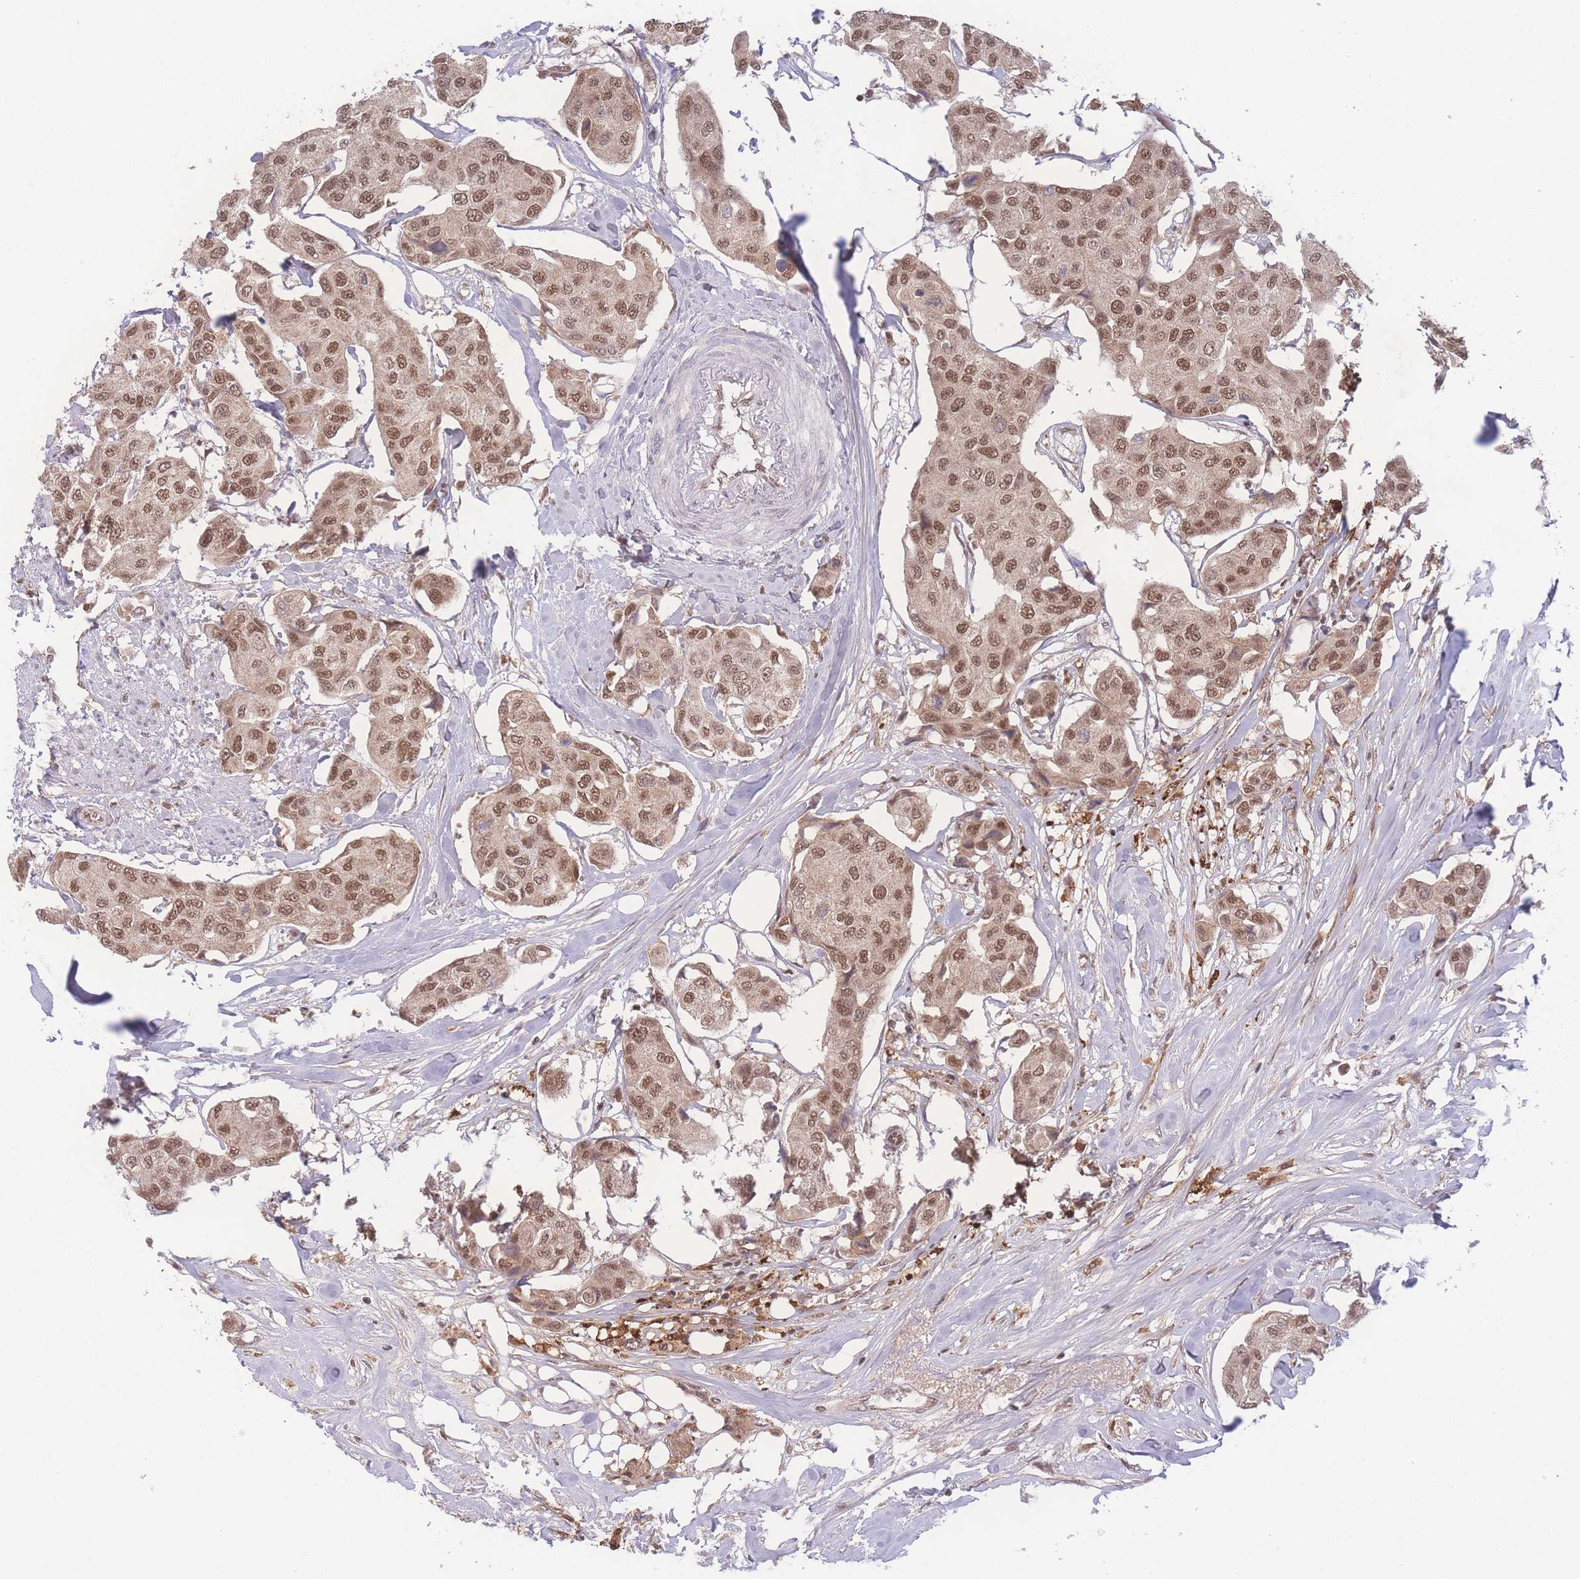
{"staining": {"intensity": "moderate", "quantity": ">75%", "location": "nuclear"}, "tissue": "breast cancer", "cell_type": "Tumor cells", "image_type": "cancer", "snomed": [{"axis": "morphology", "description": "Duct carcinoma"}, {"axis": "topography", "description": "Breast"}, {"axis": "topography", "description": "Lymph node"}], "caption": "Breast cancer was stained to show a protein in brown. There is medium levels of moderate nuclear expression in about >75% of tumor cells.", "gene": "RAVER1", "patient": {"sex": "female", "age": 80}}